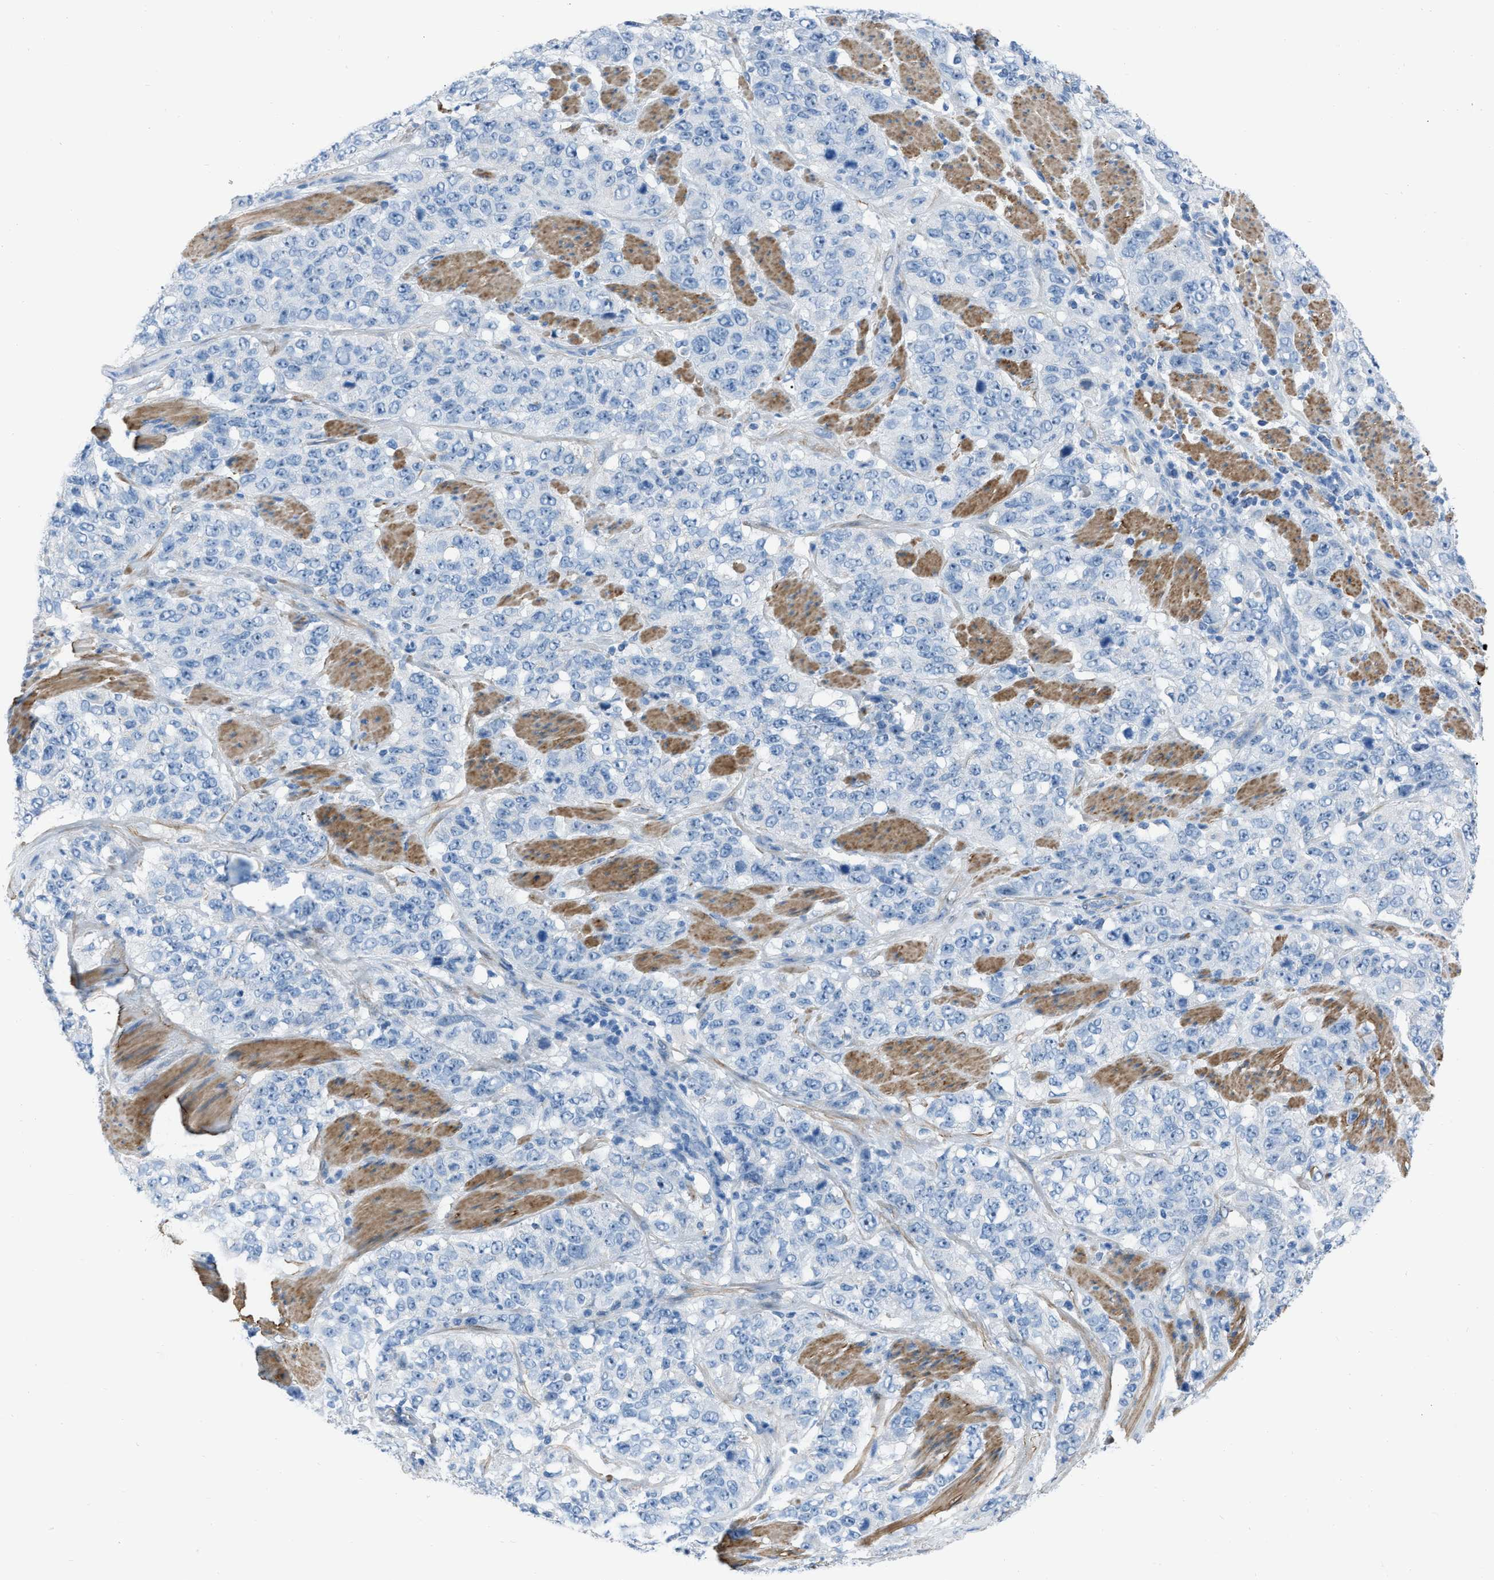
{"staining": {"intensity": "negative", "quantity": "none", "location": "none"}, "tissue": "stomach cancer", "cell_type": "Tumor cells", "image_type": "cancer", "snomed": [{"axis": "morphology", "description": "Adenocarcinoma, NOS"}, {"axis": "topography", "description": "Stomach"}], "caption": "The image demonstrates no significant positivity in tumor cells of stomach adenocarcinoma.", "gene": "SPATC1L", "patient": {"sex": "male", "age": 48}}